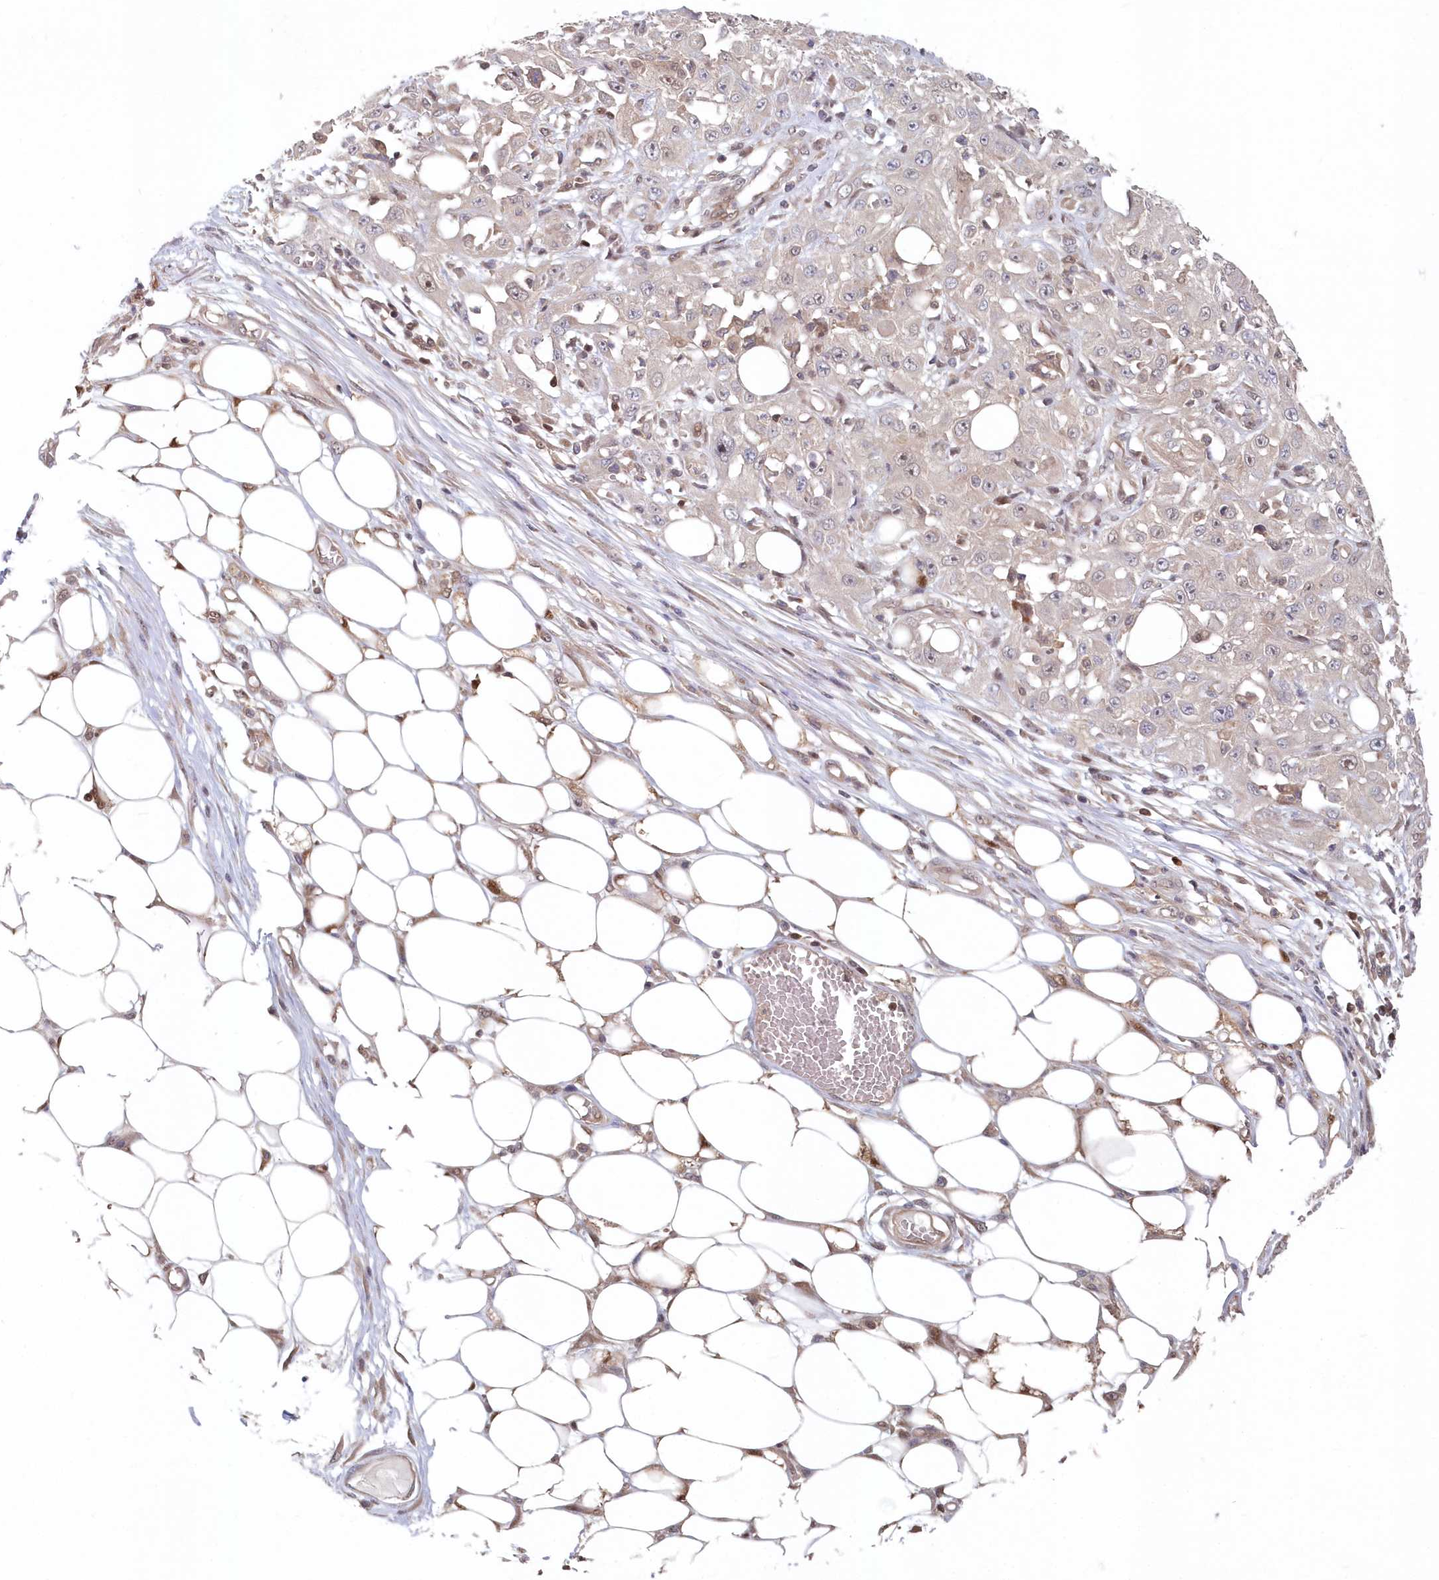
{"staining": {"intensity": "negative", "quantity": "none", "location": "none"}, "tissue": "skin cancer", "cell_type": "Tumor cells", "image_type": "cancer", "snomed": [{"axis": "morphology", "description": "Squamous cell carcinoma, NOS"}, {"axis": "morphology", "description": "Squamous cell carcinoma, metastatic, NOS"}, {"axis": "topography", "description": "Skin"}, {"axis": "topography", "description": "Lymph node"}], "caption": "Immunohistochemistry micrograph of human skin cancer stained for a protein (brown), which exhibits no expression in tumor cells.", "gene": "ABHD14B", "patient": {"sex": "male", "age": 75}}